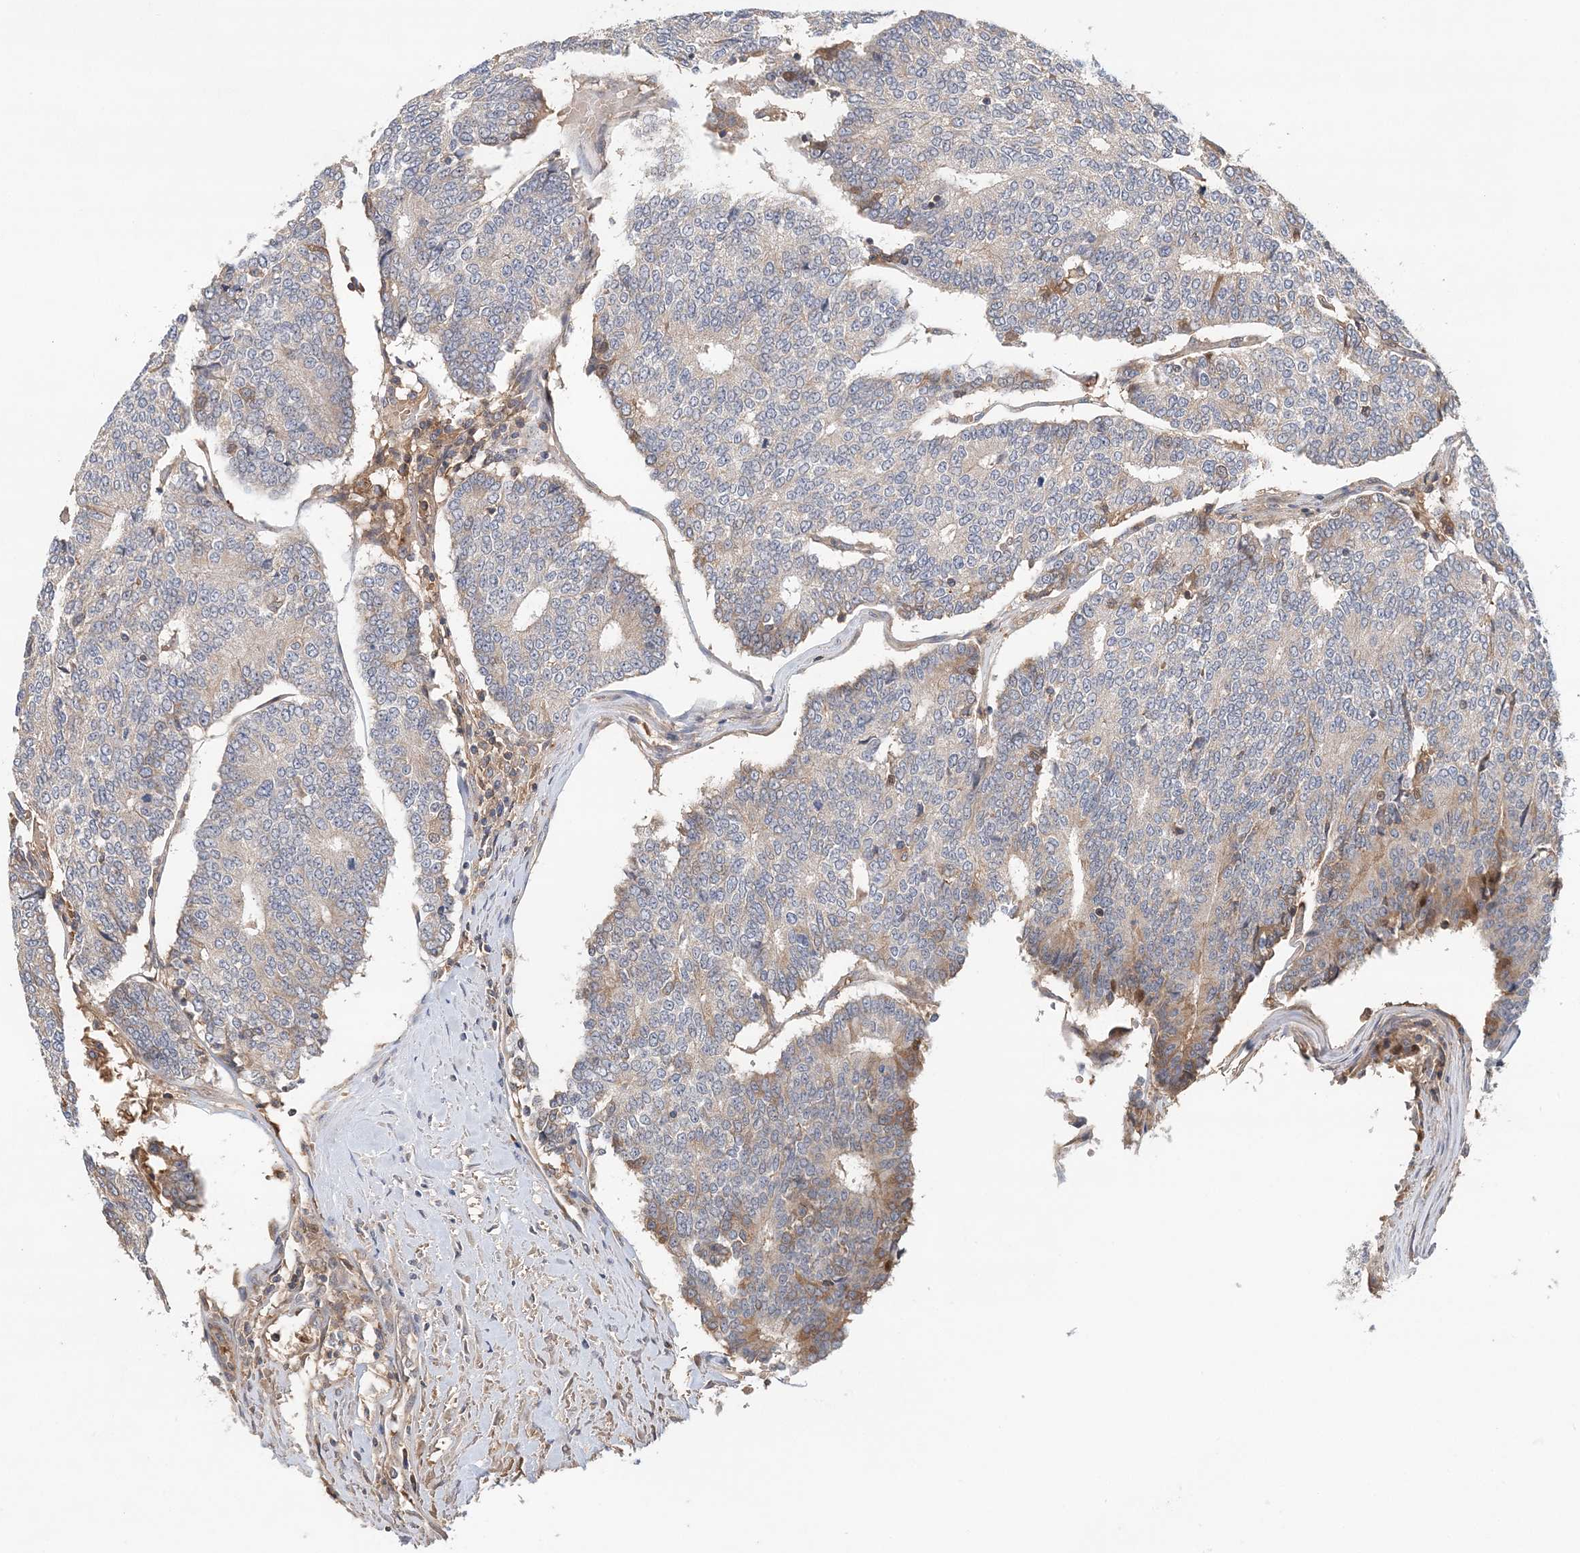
{"staining": {"intensity": "weak", "quantity": "<25%", "location": "cytoplasmic/membranous"}, "tissue": "prostate cancer", "cell_type": "Tumor cells", "image_type": "cancer", "snomed": [{"axis": "morphology", "description": "Normal tissue, NOS"}, {"axis": "morphology", "description": "Adenocarcinoma, High grade"}, {"axis": "topography", "description": "Prostate"}, {"axis": "topography", "description": "Seminal veicle"}], "caption": "A histopathology image of prostate cancer stained for a protein exhibits no brown staining in tumor cells.", "gene": "SYCP3", "patient": {"sex": "male", "age": 55}}